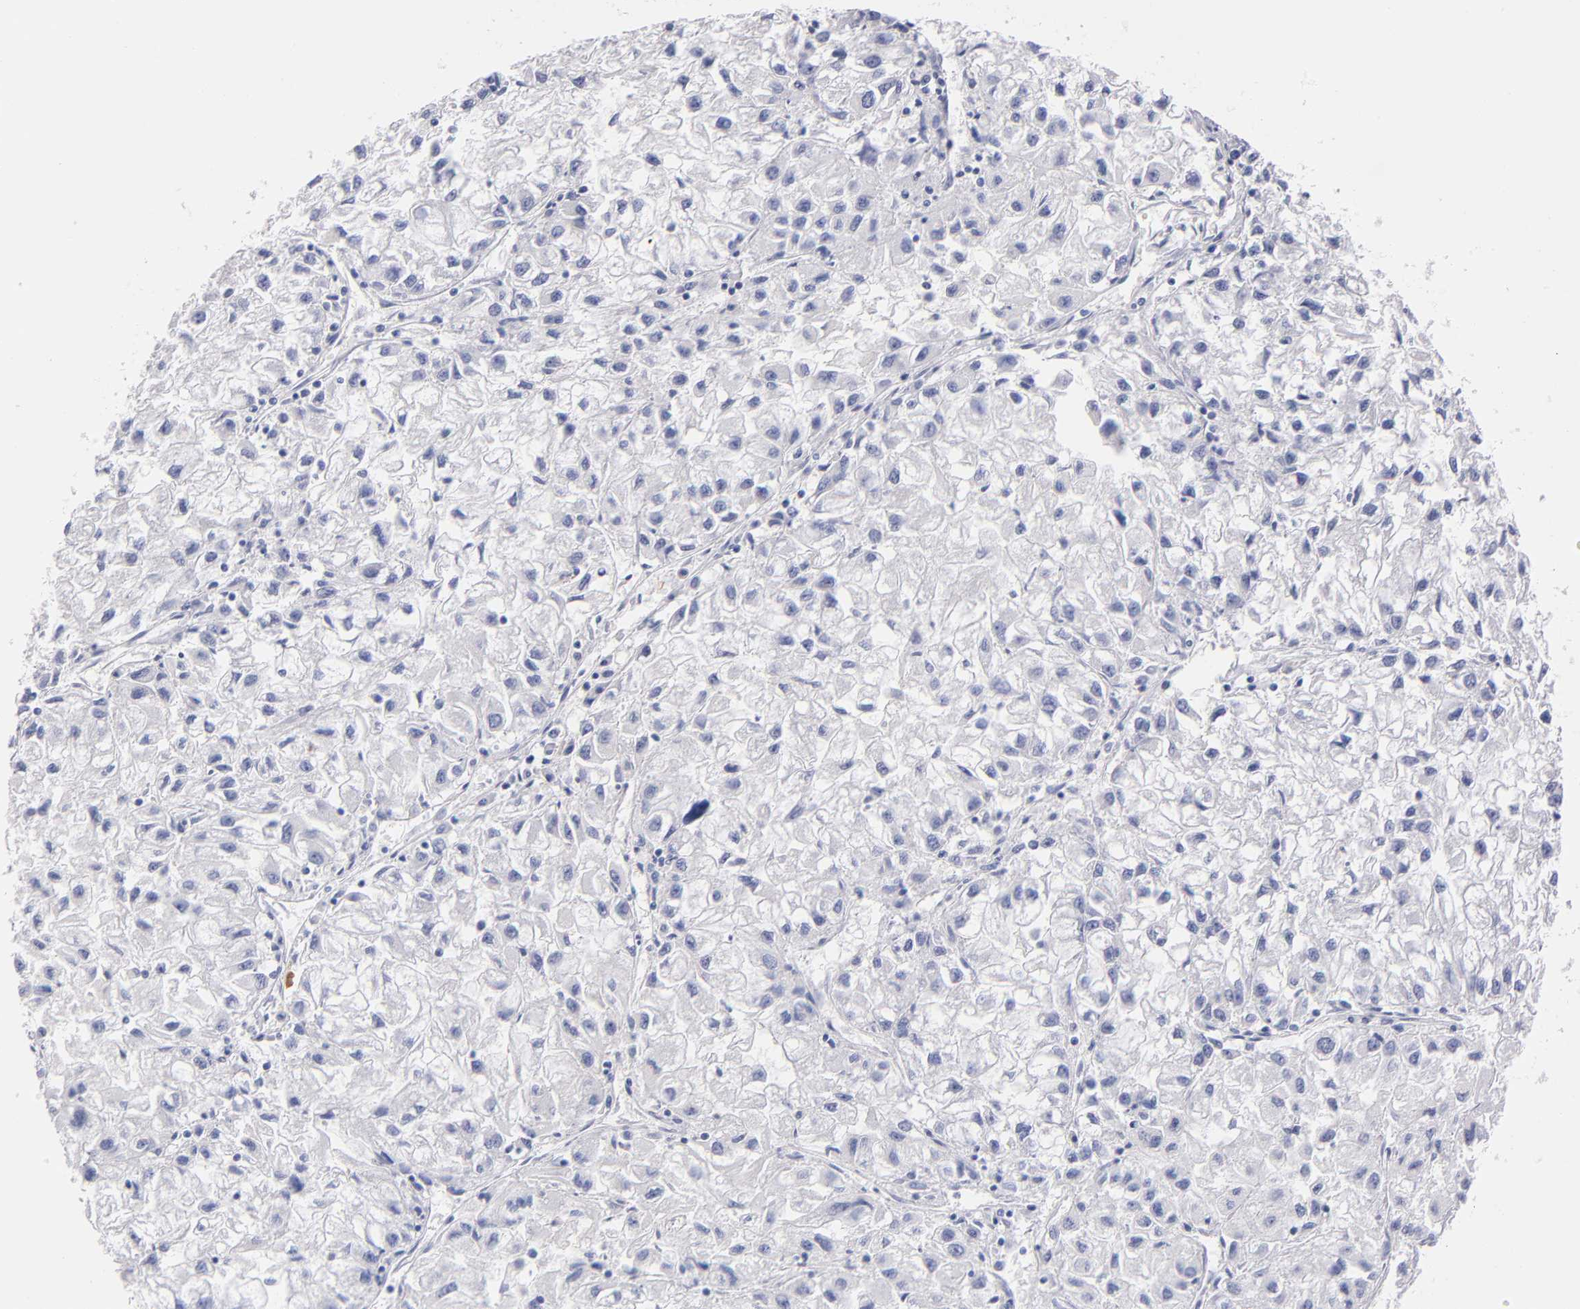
{"staining": {"intensity": "negative", "quantity": "none", "location": "none"}, "tissue": "renal cancer", "cell_type": "Tumor cells", "image_type": "cancer", "snomed": [{"axis": "morphology", "description": "Adenocarcinoma, NOS"}, {"axis": "topography", "description": "Kidney"}], "caption": "The immunohistochemistry (IHC) histopathology image has no significant expression in tumor cells of renal cancer tissue.", "gene": "KIT", "patient": {"sex": "male", "age": 59}}